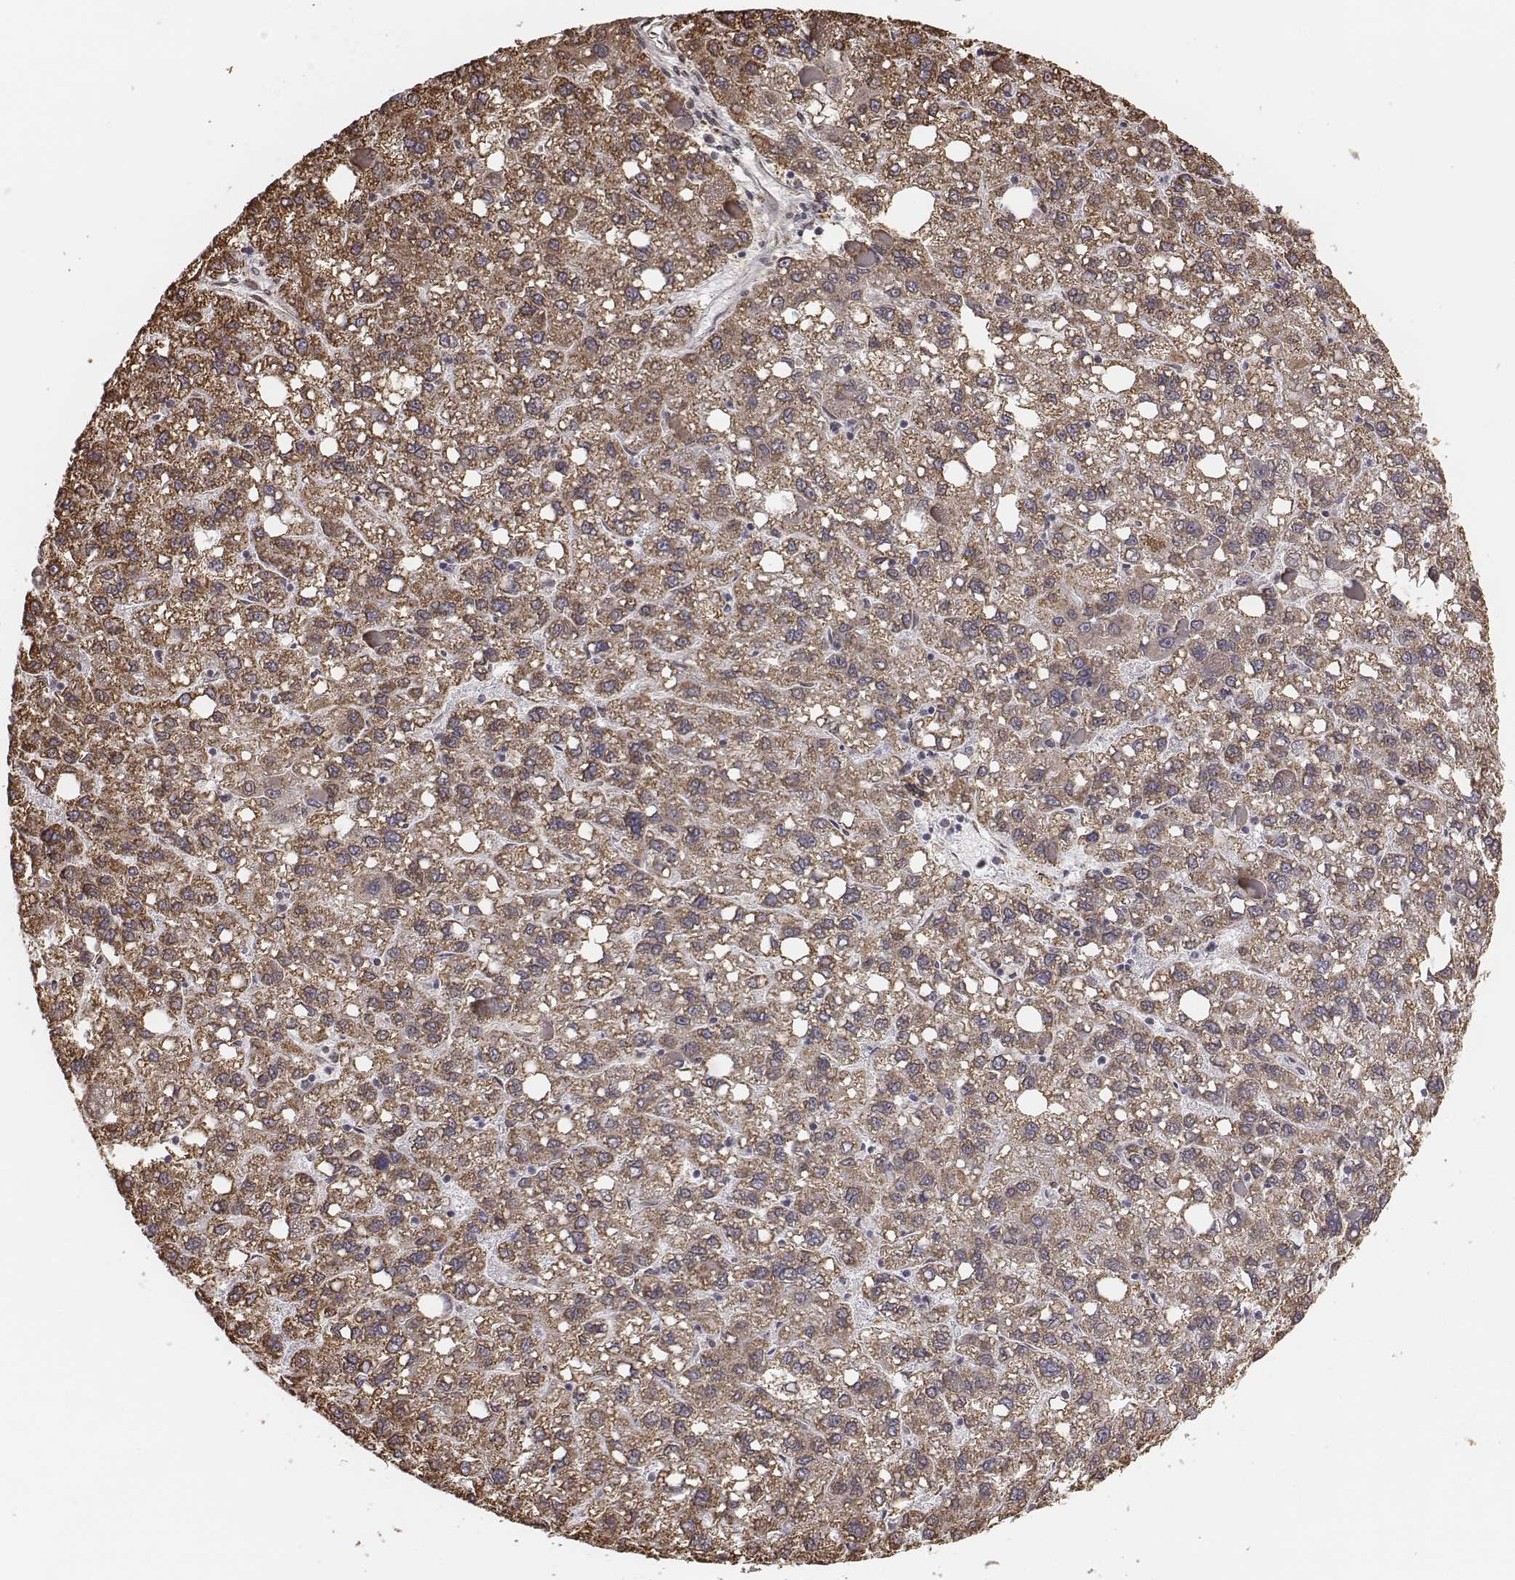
{"staining": {"intensity": "moderate", "quantity": "25%-75%", "location": "cytoplasmic/membranous"}, "tissue": "liver cancer", "cell_type": "Tumor cells", "image_type": "cancer", "snomed": [{"axis": "morphology", "description": "Carcinoma, Hepatocellular, NOS"}, {"axis": "topography", "description": "Liver"}], "caption": "Hepatocellular carcinoma (liver) stained with a protein marker displays moderate staining in tumor cells.", "gene": "ACOT2", "patient": {"sex": "female", "age": 82}}